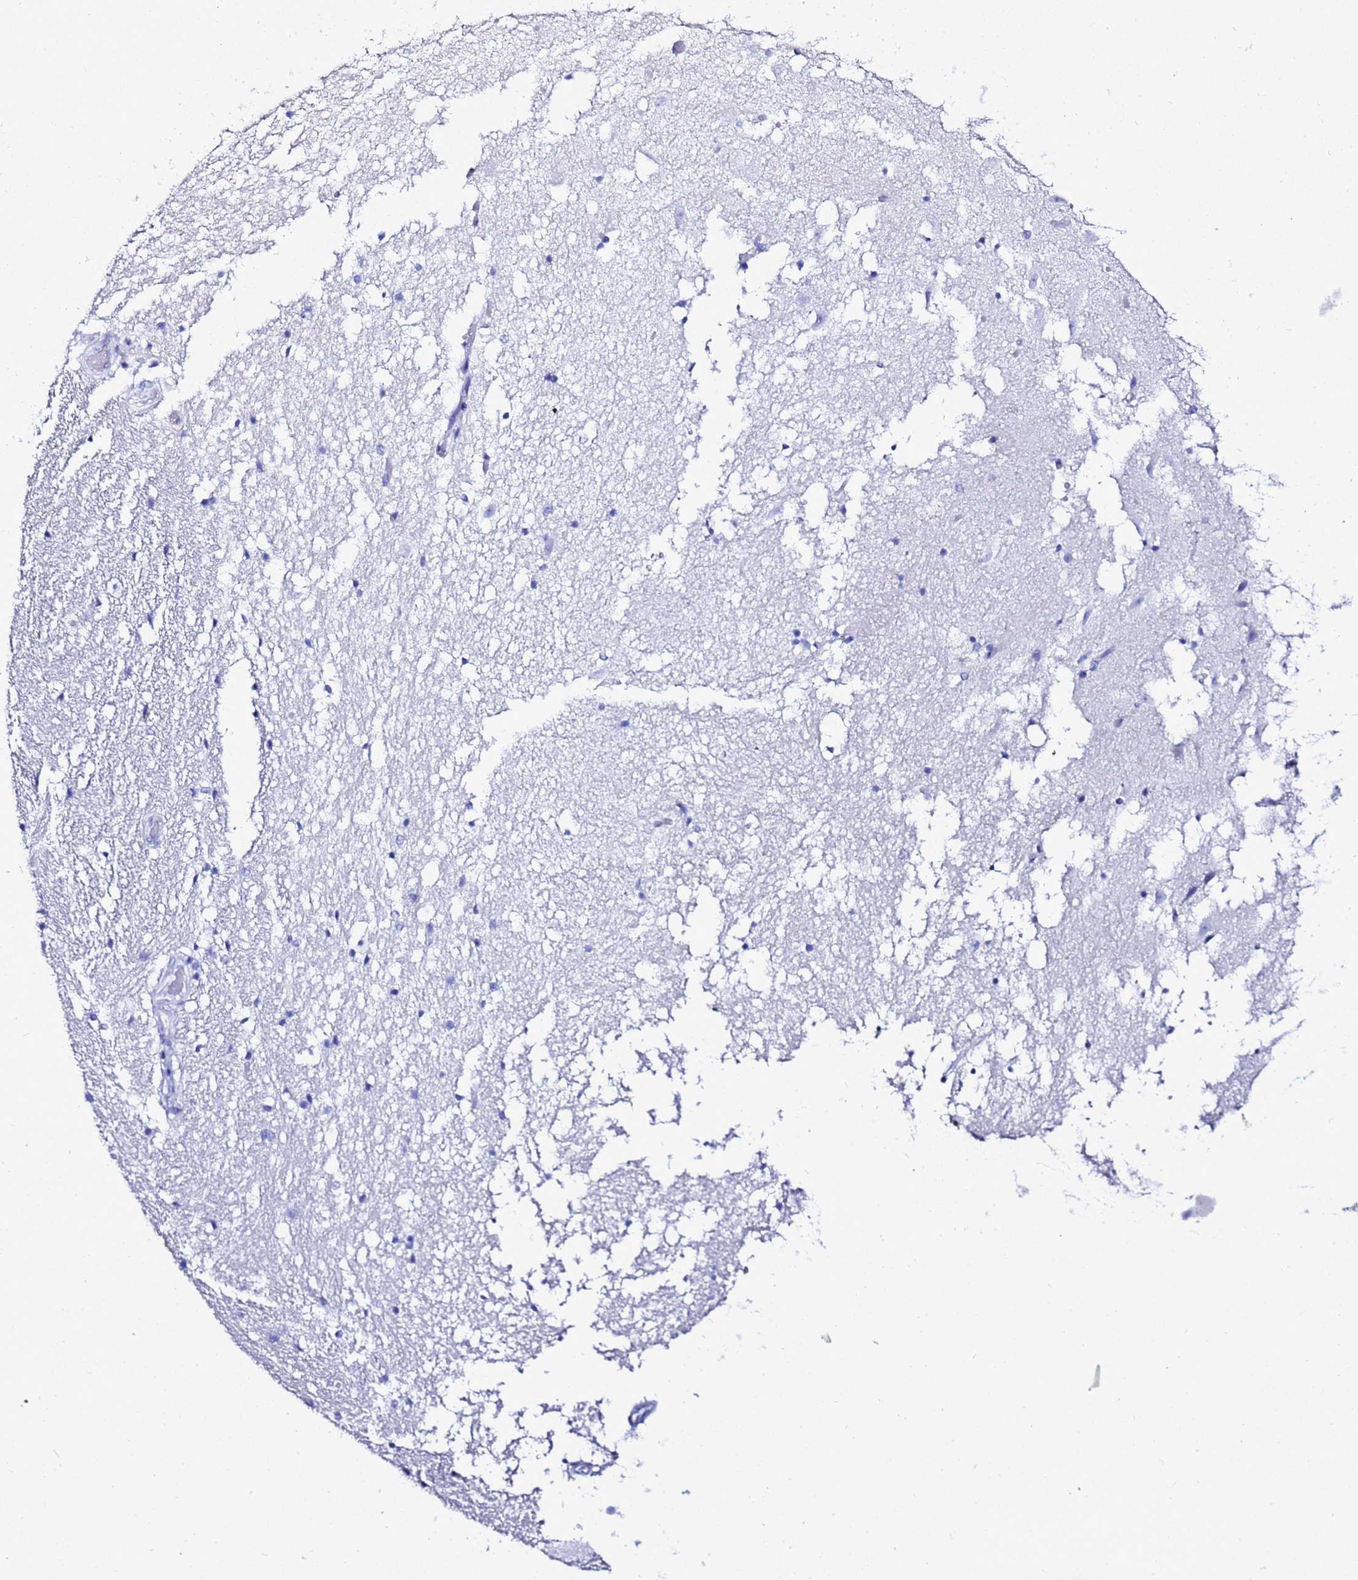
{"staining": {"intensity": "negative", "quantity": "none", "location": "none"}, "tissue": "hippocampus", "cell_type": "Glial cells", "image_type": "normal", "snomed": [{"axis": "morphology", "description": "Normal tissue, NOS"}, {"axis": "topography", "description": "Hippocampus"}], "caption": "Photomicrograph shows no protein staining in glial cells of unremarkable hippocampus.", "gene": "LIPF", "patient": {"sex": "female", "age": 52}}